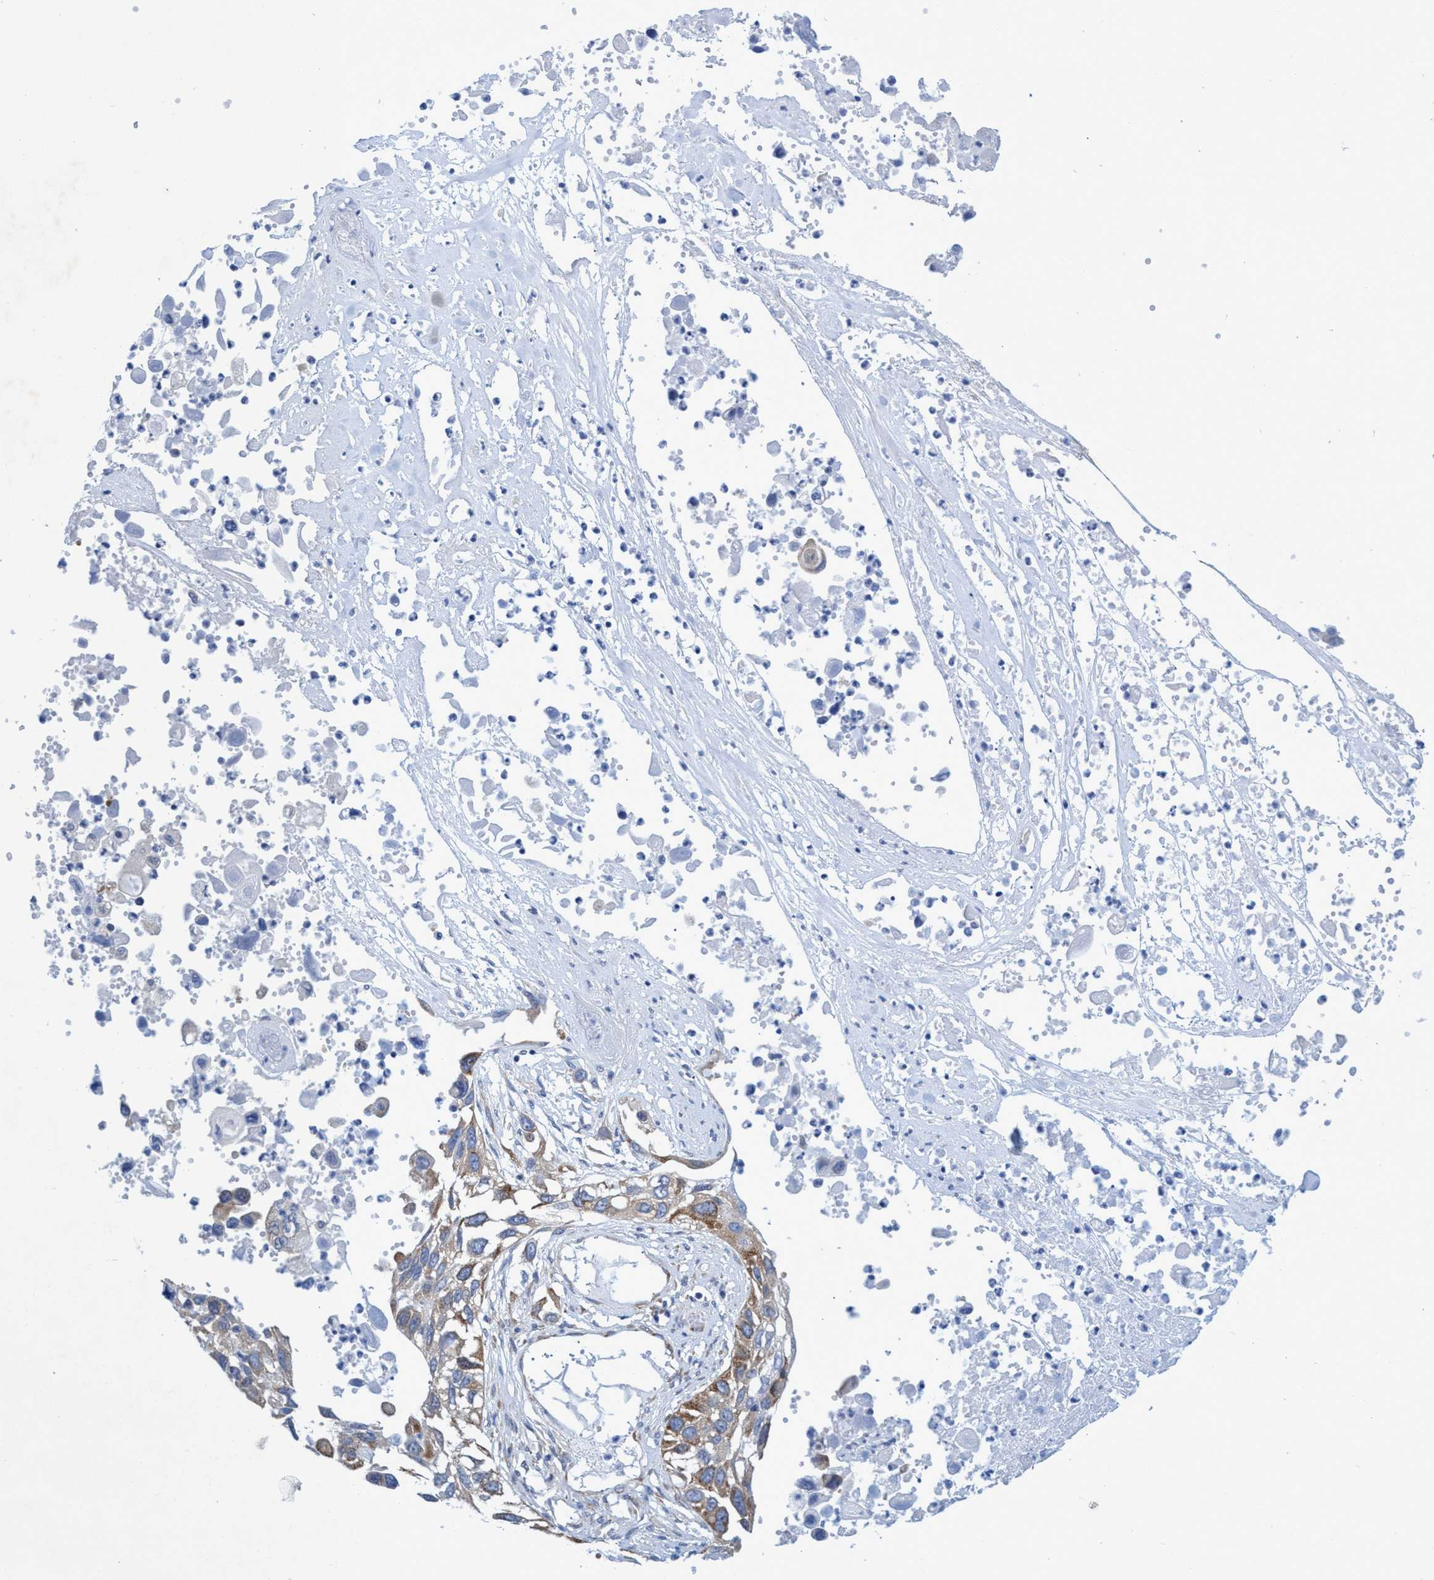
{"staining": {"intensity": "moderate", "quantity": ">75%", "location": "cytoplasmic/membranous"}, "tissue": "lung cancer", "cell_type": "Tumor cells", "image_type": "cancer", "snomed": [{"axis": "morphology", "description": "Squamous cell carcinoma, NOS"}, {"axis": "topography", "description": "Lung"}], "caption": "Protein analysis of lung cancer (squamous cell carcinoma) tissue demonstrates moderate cytoplasmic/membranous expression in approximately >75% of tumor cells.", "gene": "R3HCC1", "patient": {"sex": "male", "age": 71}}